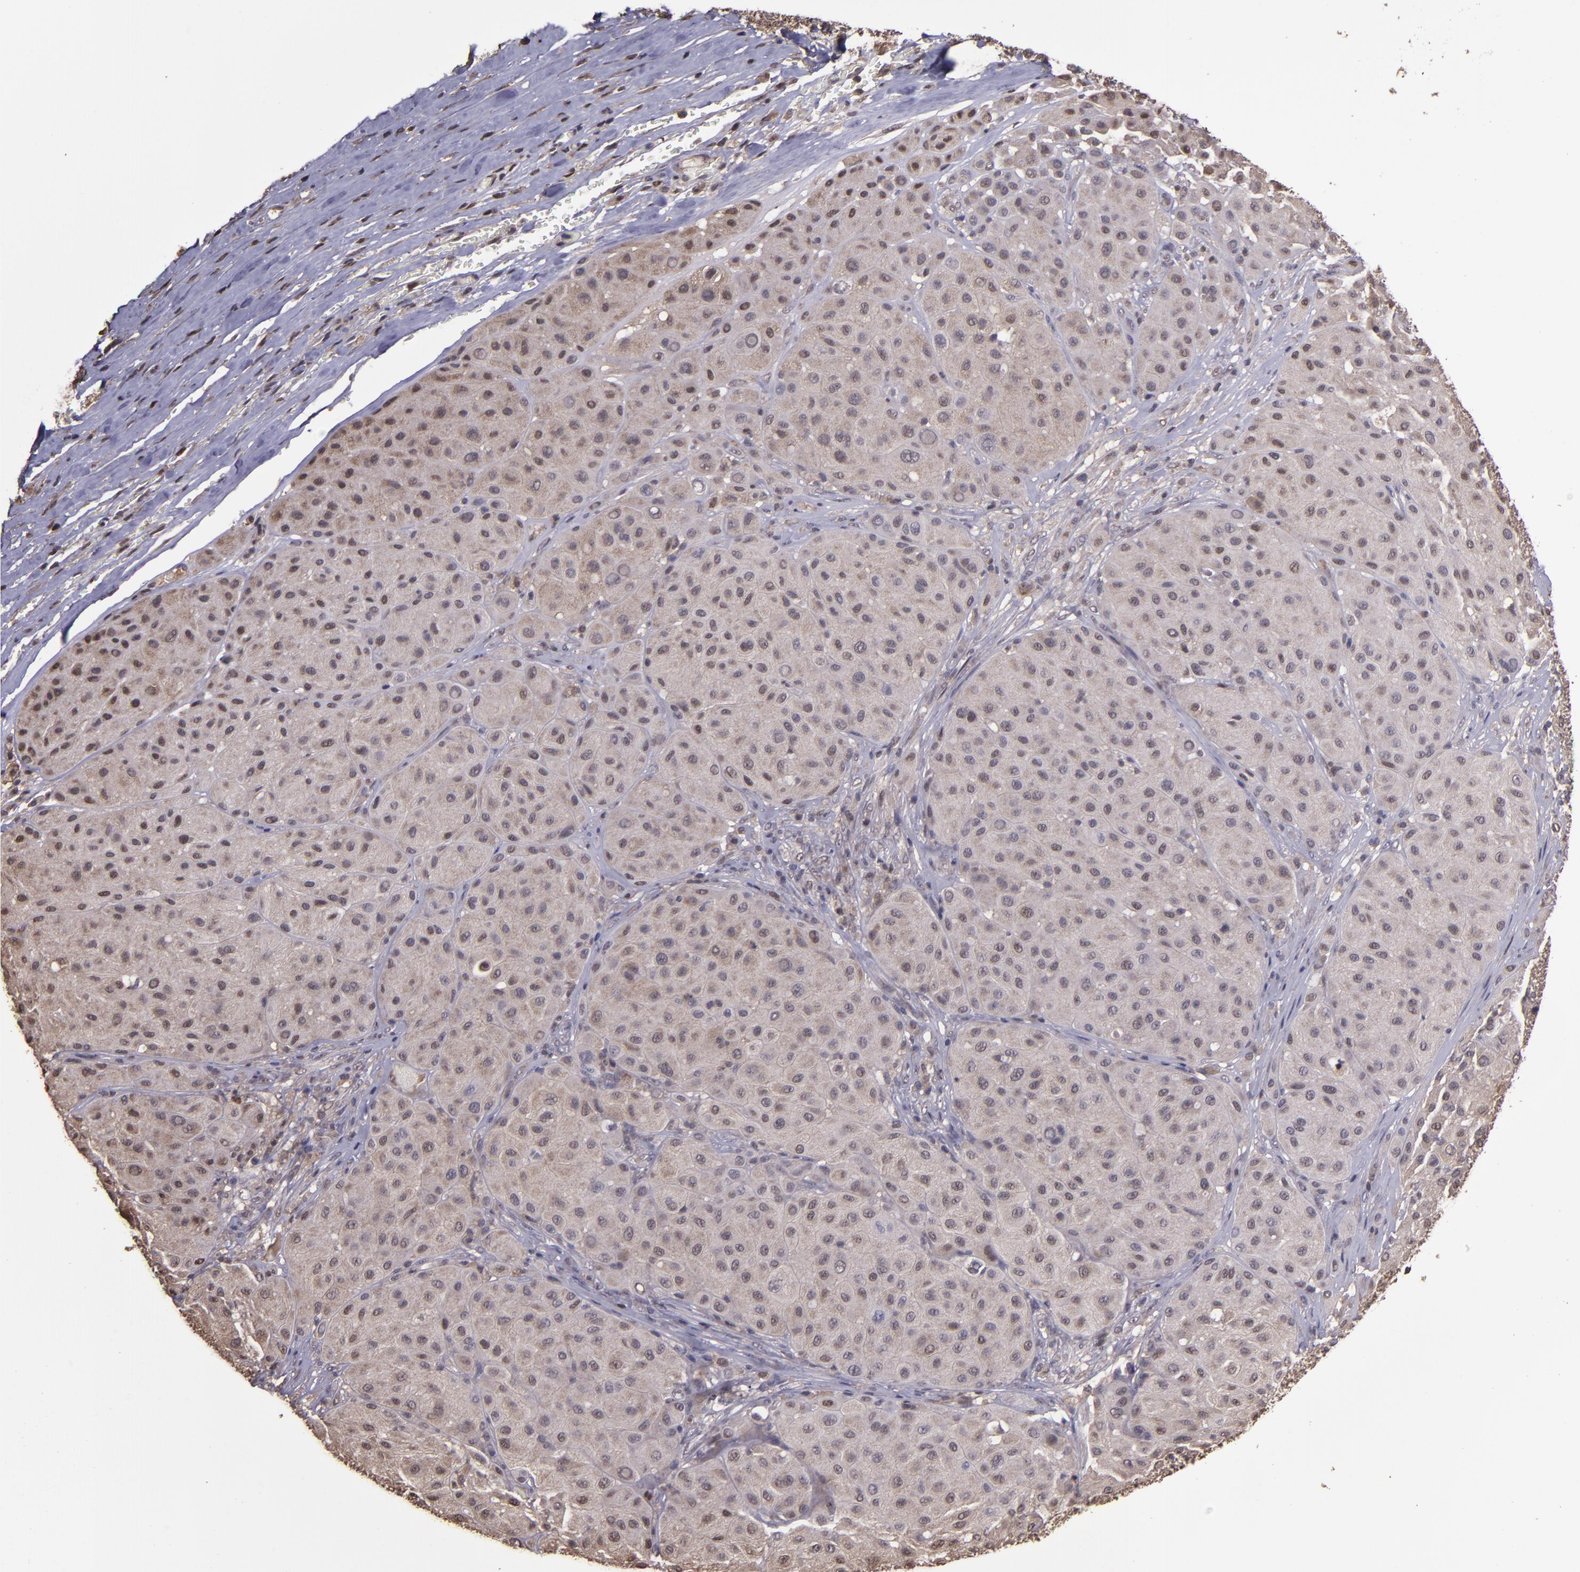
{"staining": {"intensity": "weak", "quantity": ">75%", "location": "cytoplasmic/membranous"}, "tissue": "melanoma", "cell_type": "Tumor cells", "image_type": "cancer", "snomed": [{"axis": "morphology", "description": "Normal tissue, NOS"}, {"axis": "morphology", "description": "Malignant melanoma, Metastatic site"}, {"axis": "topography", "description": "Skin"}], "caption": "Protein staining exhibits weak cytoplasmic/membranous expression in about >75% of tumor cells in malignant melanoma (metastatic site).", "gene": "SERPINF2", "patient": {"sex": "male", "age": 41}}